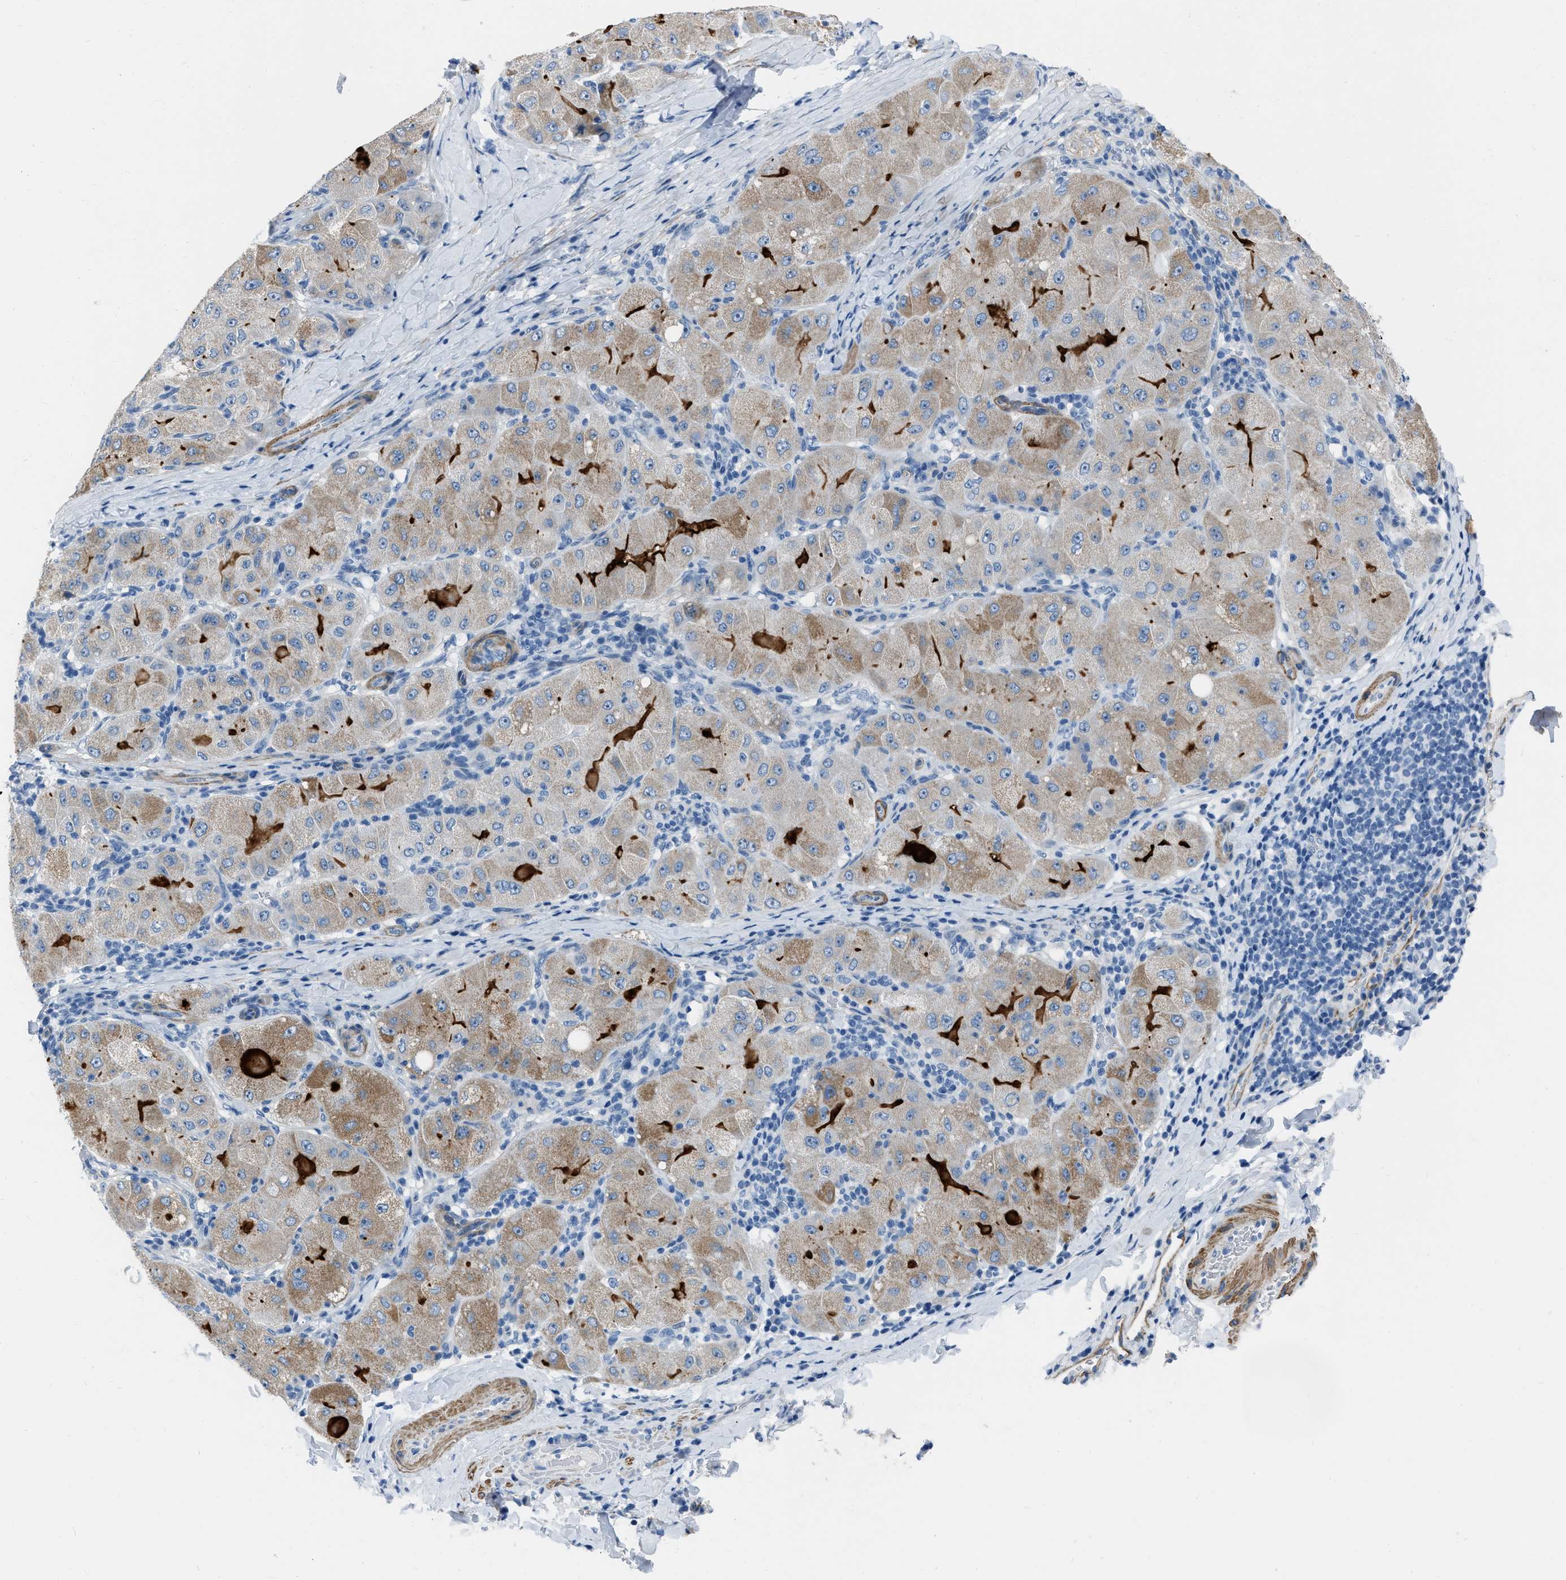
{"staining": {"intensity": "moderate", "quantity": "25%-75%", "location": "cytoplasmic/membranous"}, "tissue": "liver cancer", "cell_type": "Tumor cells", "image_type": "cancer", "snomed": [{"axis": "morphology", "description": "Carcinoma, Hepatocellular, NOS"}, {"axis": "topography", "description": "Liver"}], "caption": "IHC (DAB (3,3'-diaminobenzidine)) staining of human liver cancer (hepatocellular carcinoma) reveals moderate cytoplasmic/membranous protein expression in about 25%-75% of tumor cells.", "gene": "SPATC1L", "patient": {"sex": "male", "age": 80}}